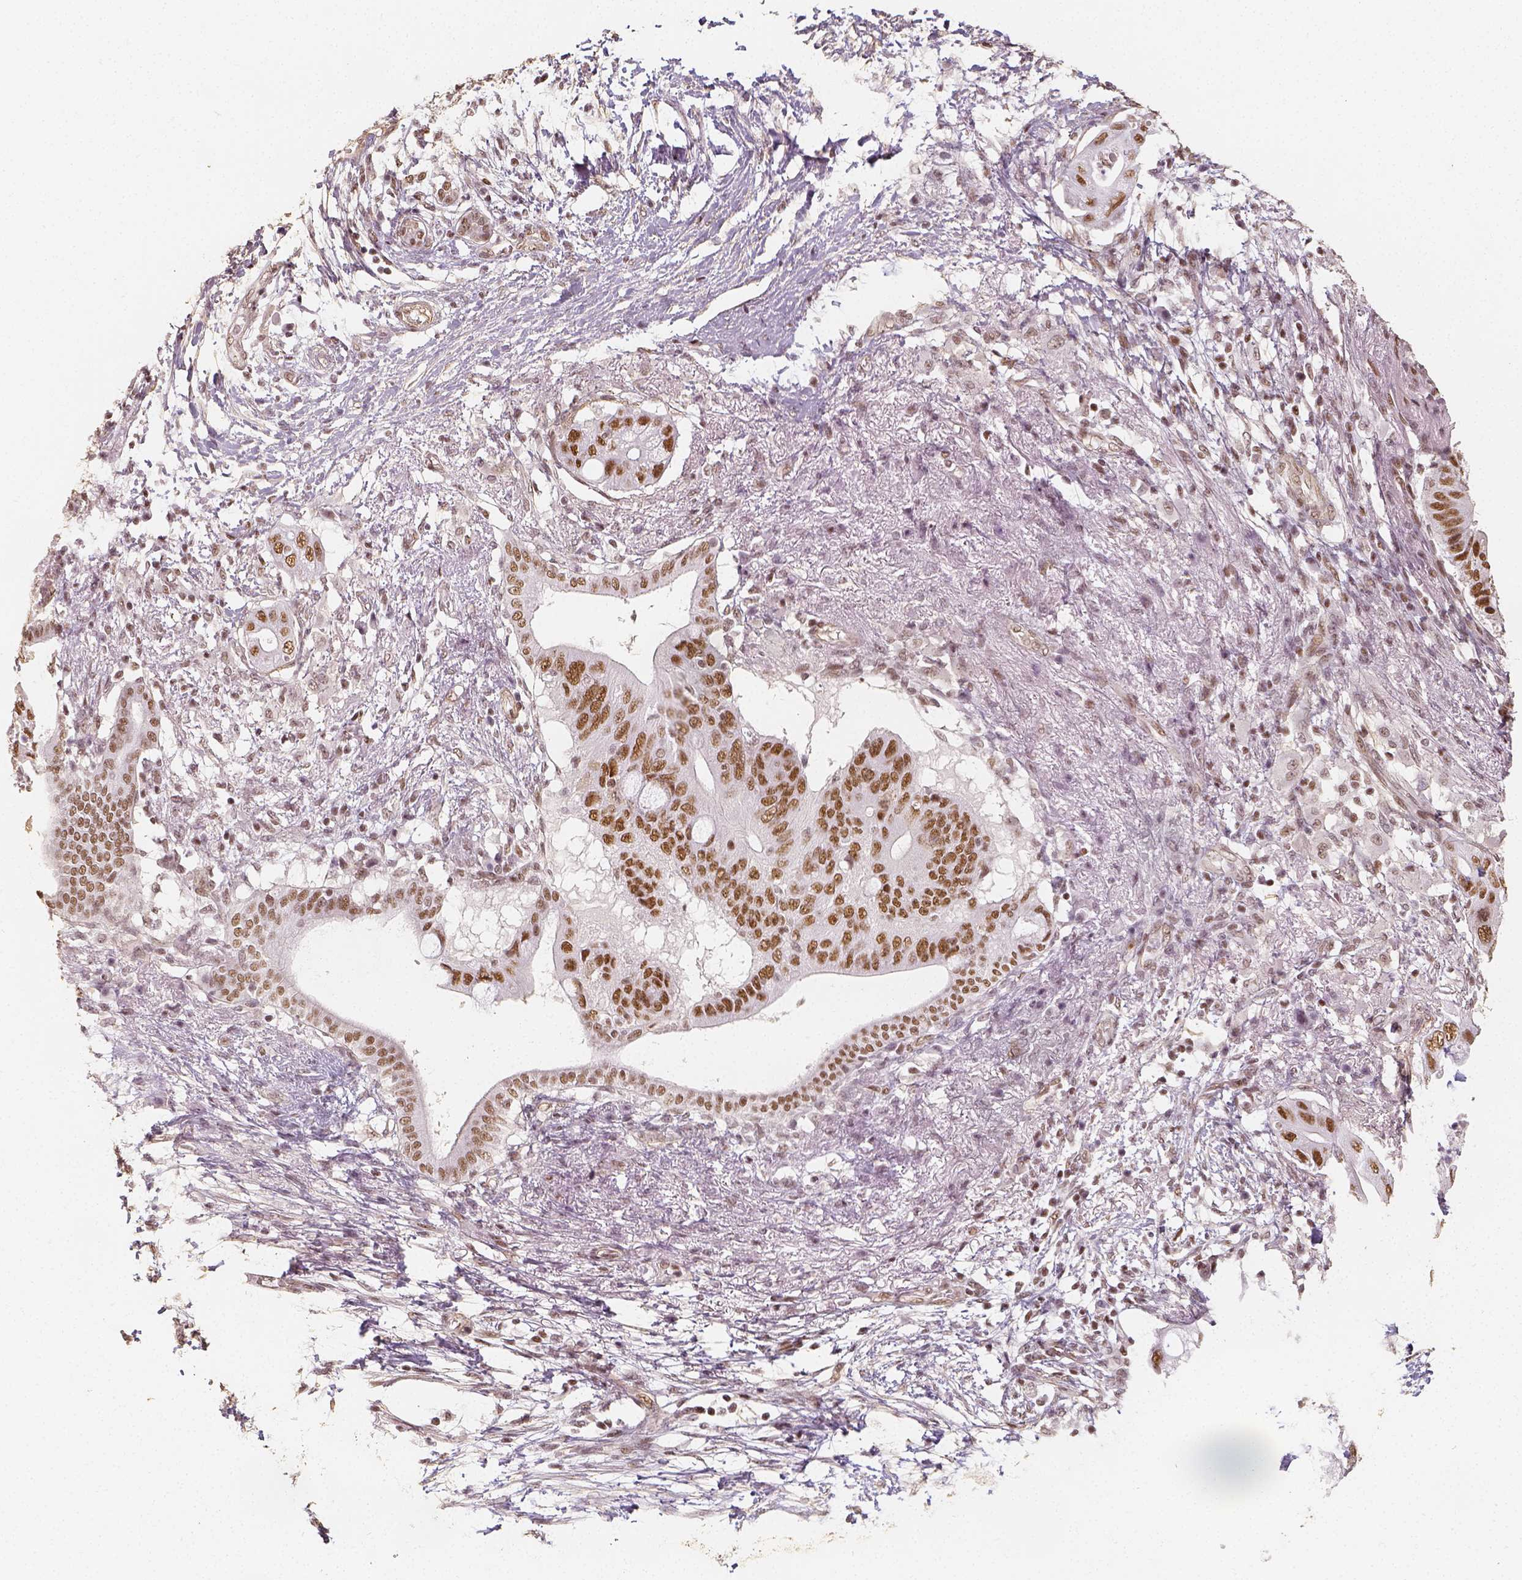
{"staining": {"intensity": "moderate", "quantity": ">75%", "location": "nuclear"}, "tissue": "pancreatic cancer", "cell_type": "Tumor cells", "image_type": "cancer", "snomed": [{"axis": "morphology", "description": "Adenocarcinoma, NOS"}, {"axis": "topography", "description": "Pancreas"}], "caption": "Immunohistochemical staining of pancreatic cancer demonstrates medium levels of moderate nuclear protein positivity in approximately >75% of tumor cells.", "gene": "HDAC1", "patient": {"sex": "female", "age": 72}}